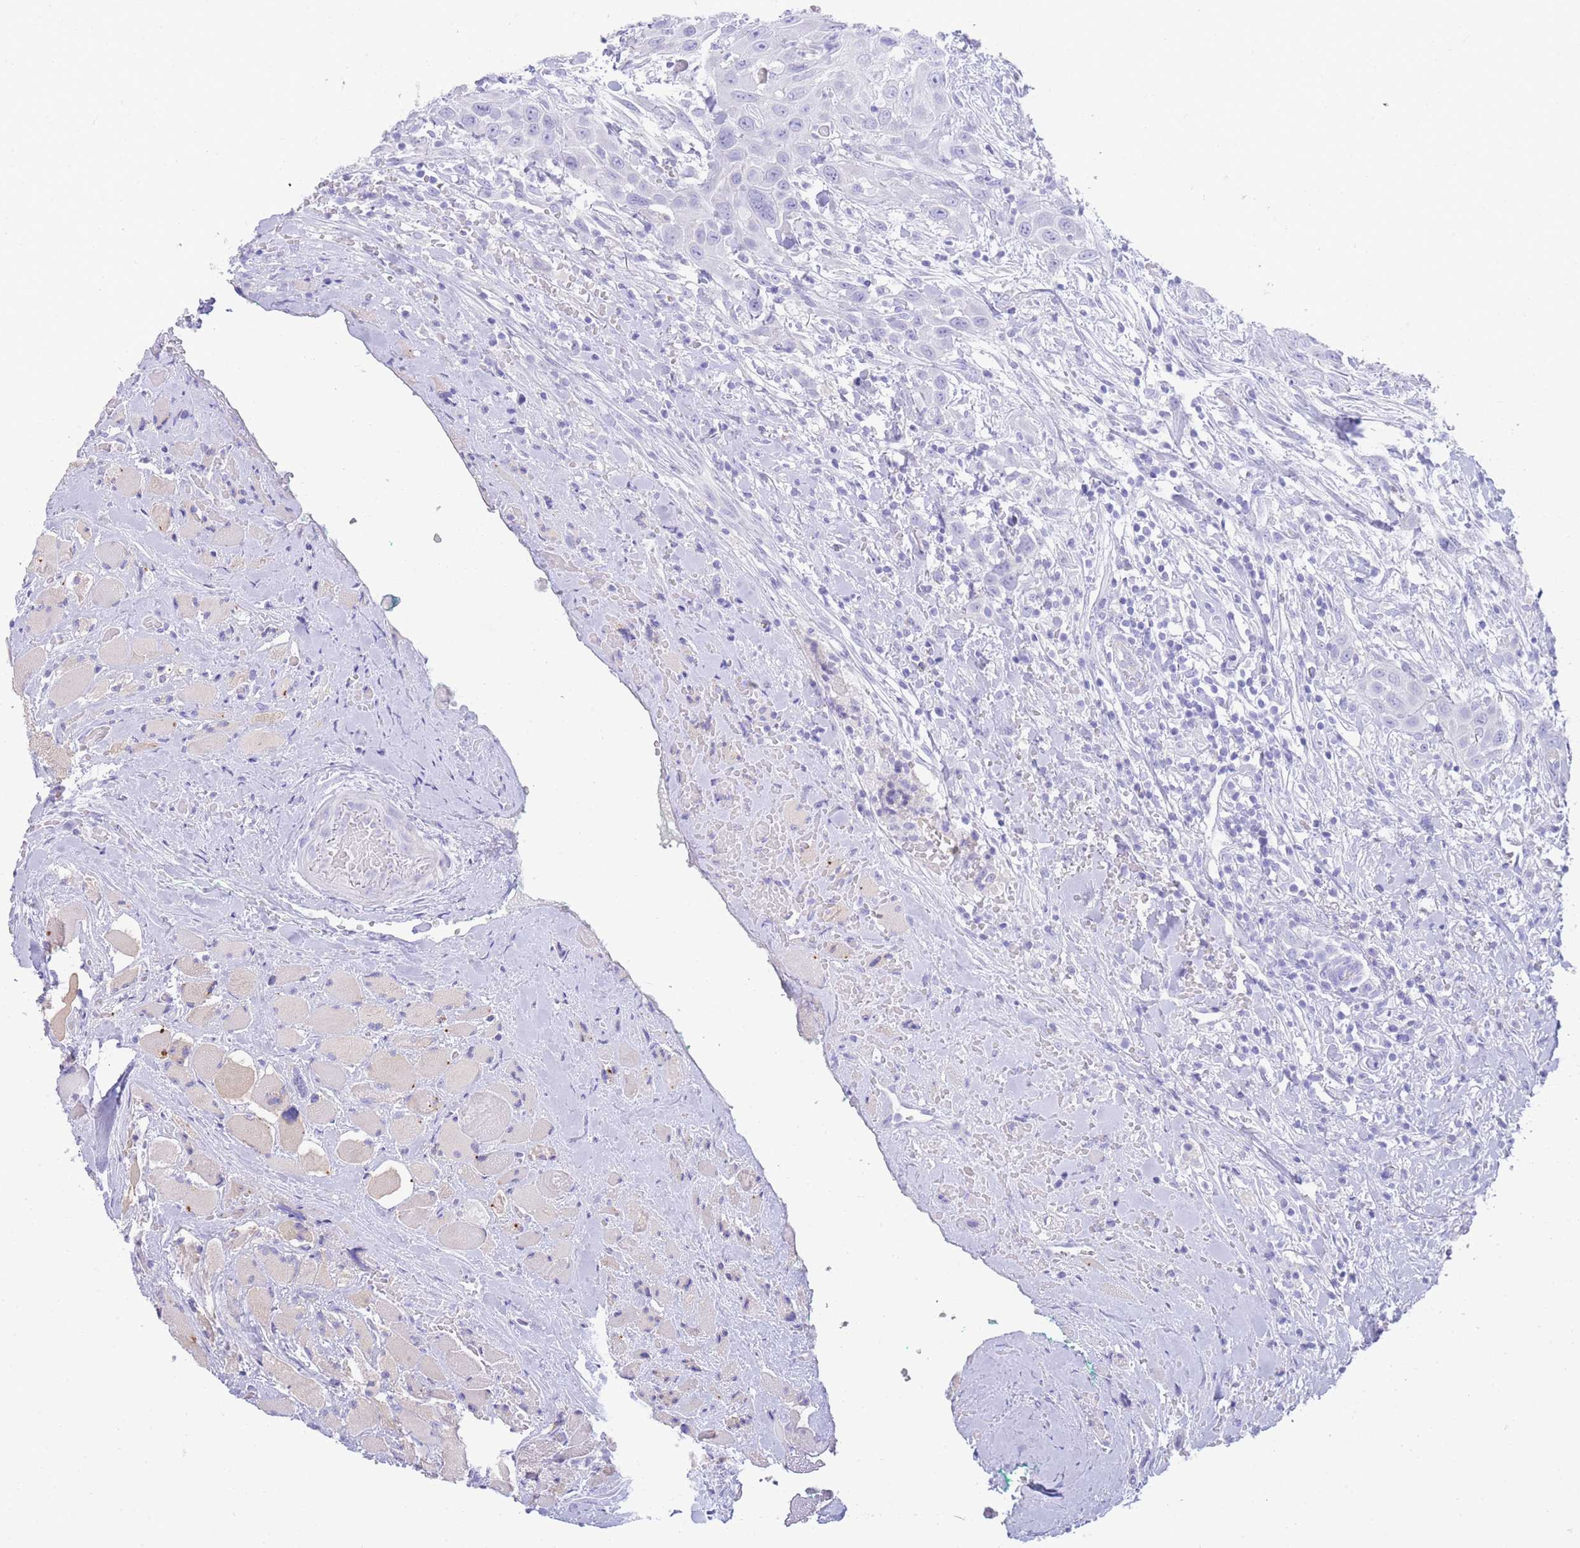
{"staining": {"intensity": "negative", "quantity": "none", "location": "none"}, "tissue": "head and neck cancer", "cell_type": "Tumor cells", "image_type": "cancer", "snomed": [{"axis": "morphology", "description": "Squamous cell carcinoma, NOS"}, {"axis": "topography", "description": "Head-Neck"}], "caption": "Squamous cell carcinoma (head and neck) was stained to show a protein in brown. There is no significant expression in tumor cells.", "gene": "LRRC37A", "patient": {"sex": "male", "age": 81}}